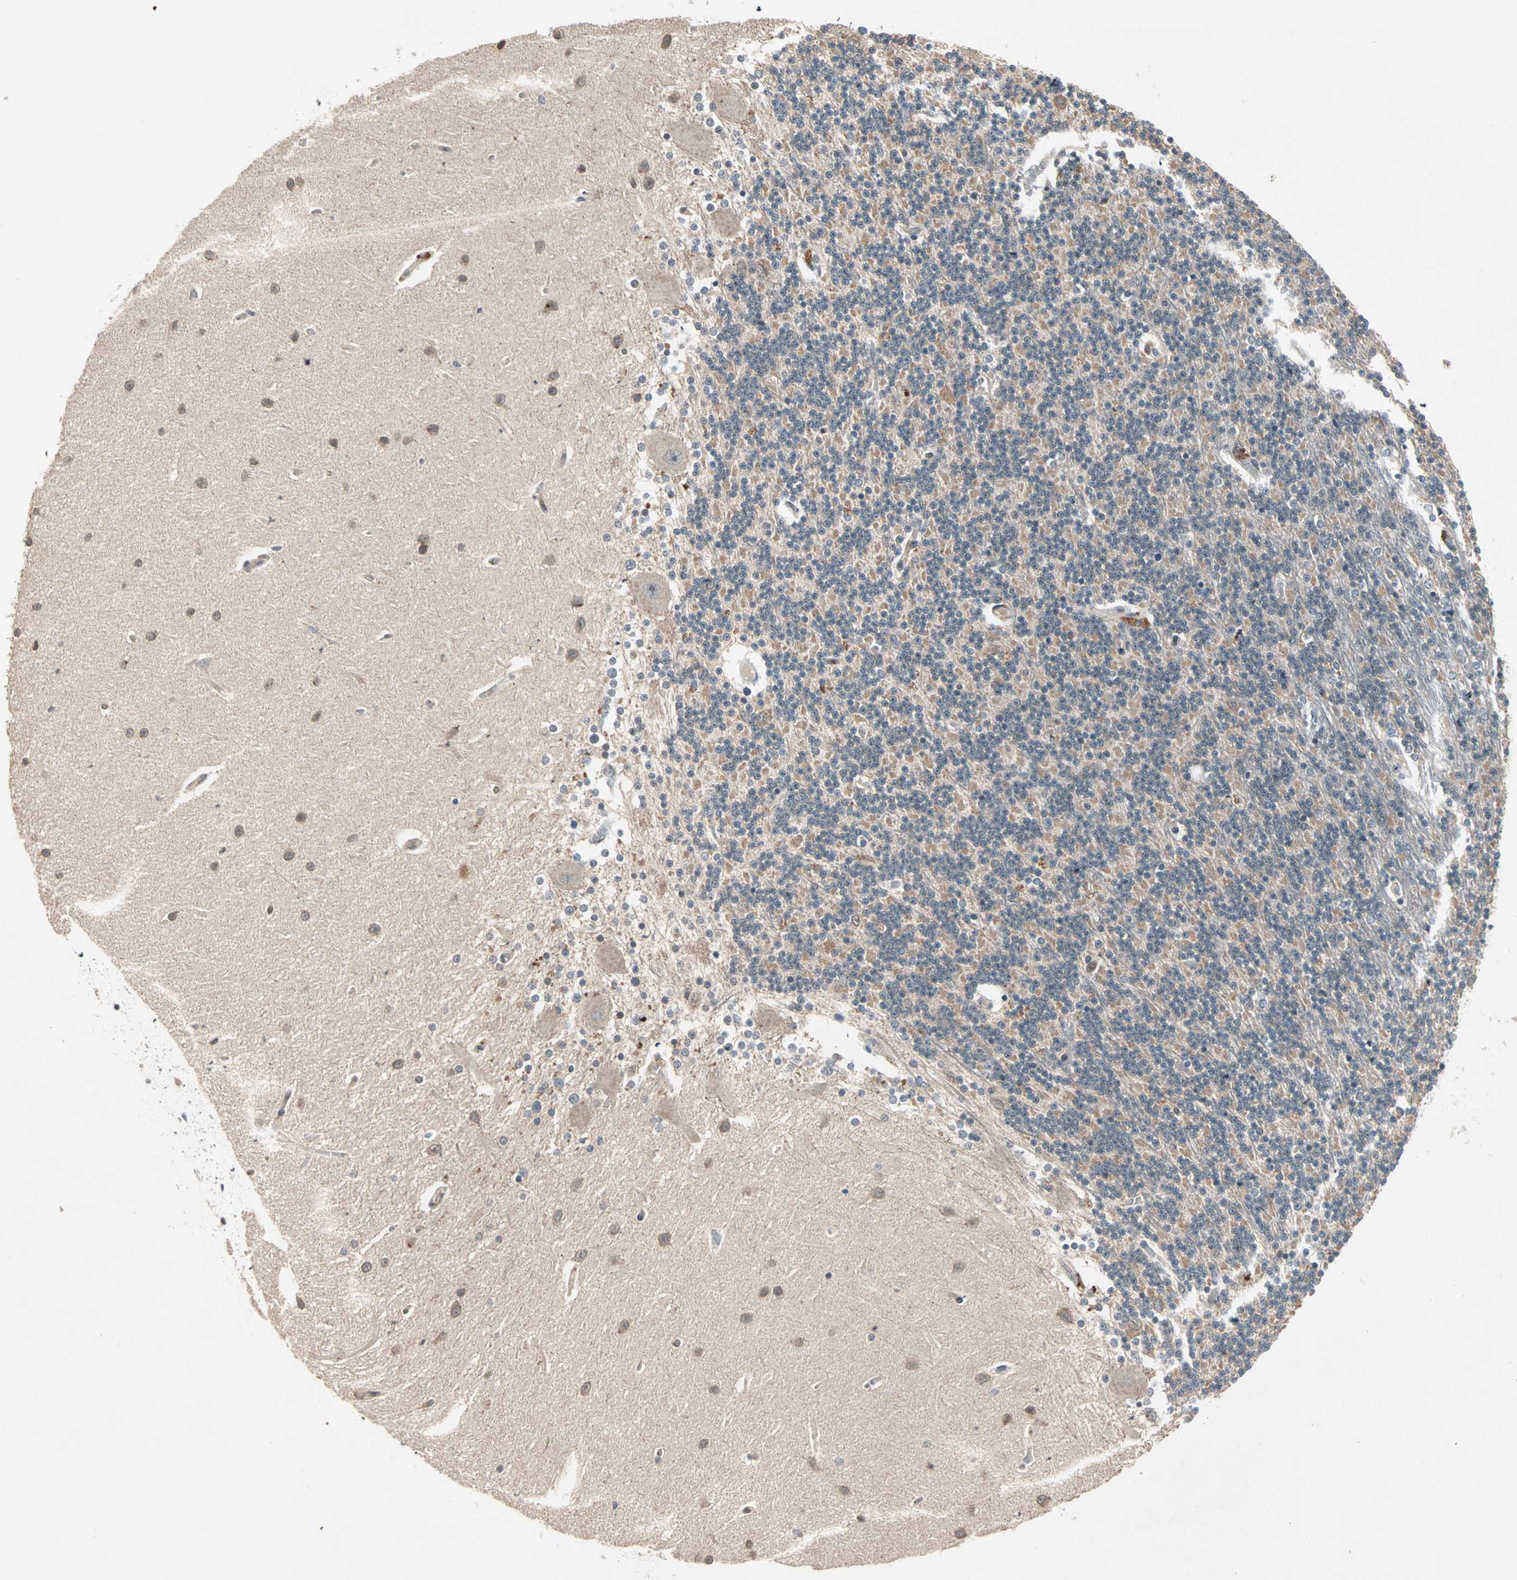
{"staining": {"intensity": "moderate", "quantity": "25%-75%", "location": "cytoplasmic/membranous"}, "tissue": "cerebellum", "cell_type": "Cells in granular layer", "image_type": "normal", "snomed": [{"axis": "morphology", "description": "Normal tissue, NOS"}, {"axis": "topography", "description": "Cerebellum"}], "caption": "Cells in granular layer demonstrate medium levels of moderate cytoplasmic/membranous expression in approximately 25%-75% of cells in unremarkable human cerebellum. Ihc stains the protein in brown and the nuclei are stained blue.", "gene": "PGBD1", "patient": {"sex": "female", "age": 54}}